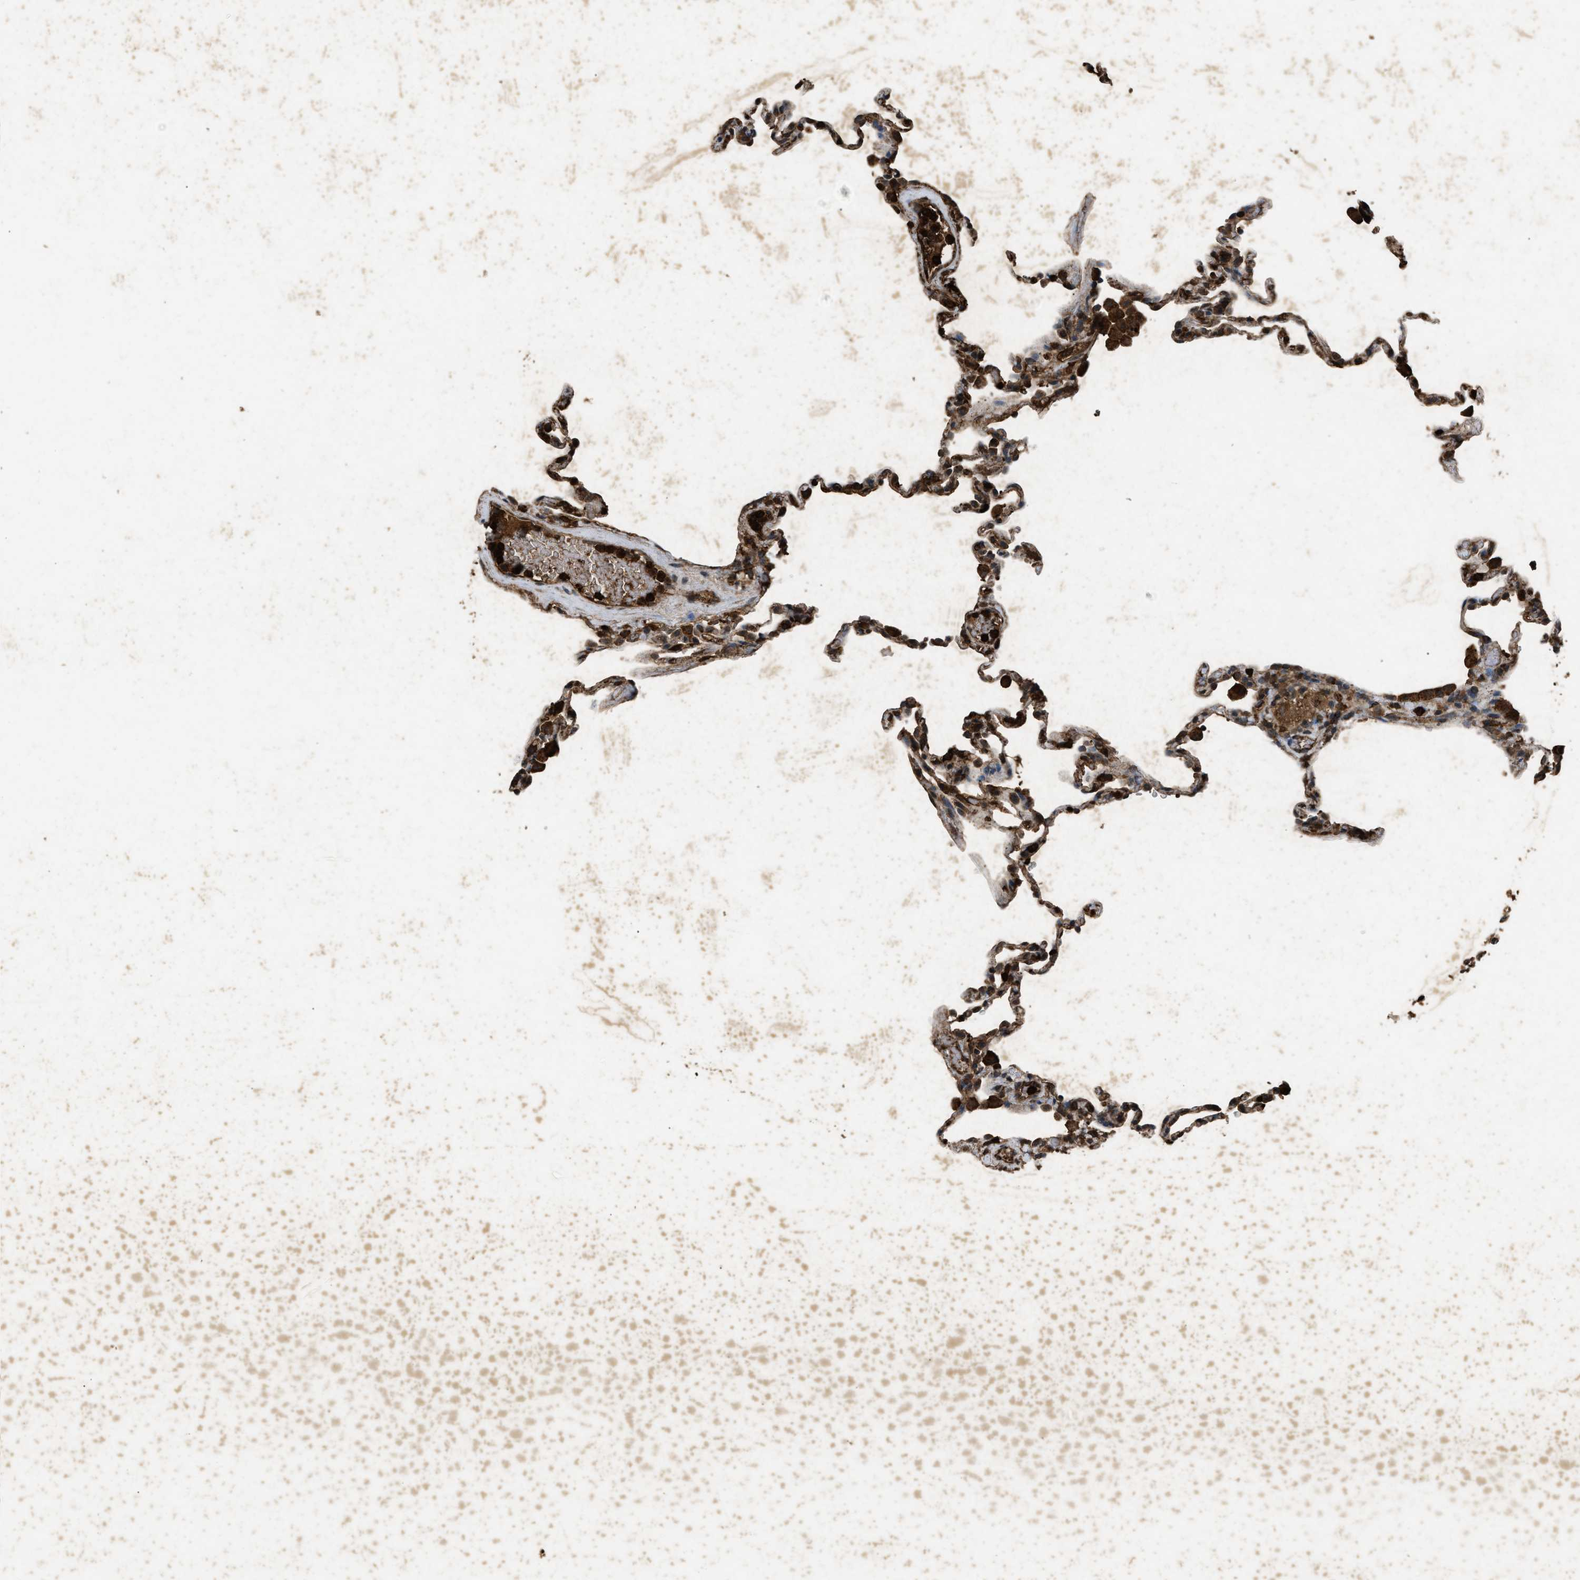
{"staining": {"intensity": "strong", "quantity": ">75%", "location": "cytoplasmic/membranous"}, "tissue": "lung", "cell_type": "Alveolar cells", "image_type": "normal", "snomed": [{"axis": "morphology", "description": "Normal tissue, NOS"}, {"axis": "topography", "description": "Lung"}], "caption": "Protein expression analysis of unremarkable lung reveals strong cytoplasmic/membranous staining in about >75% of alveolar cells.", "gene": "PSMD1", "patient": {"sex": "male", "age": 59}}